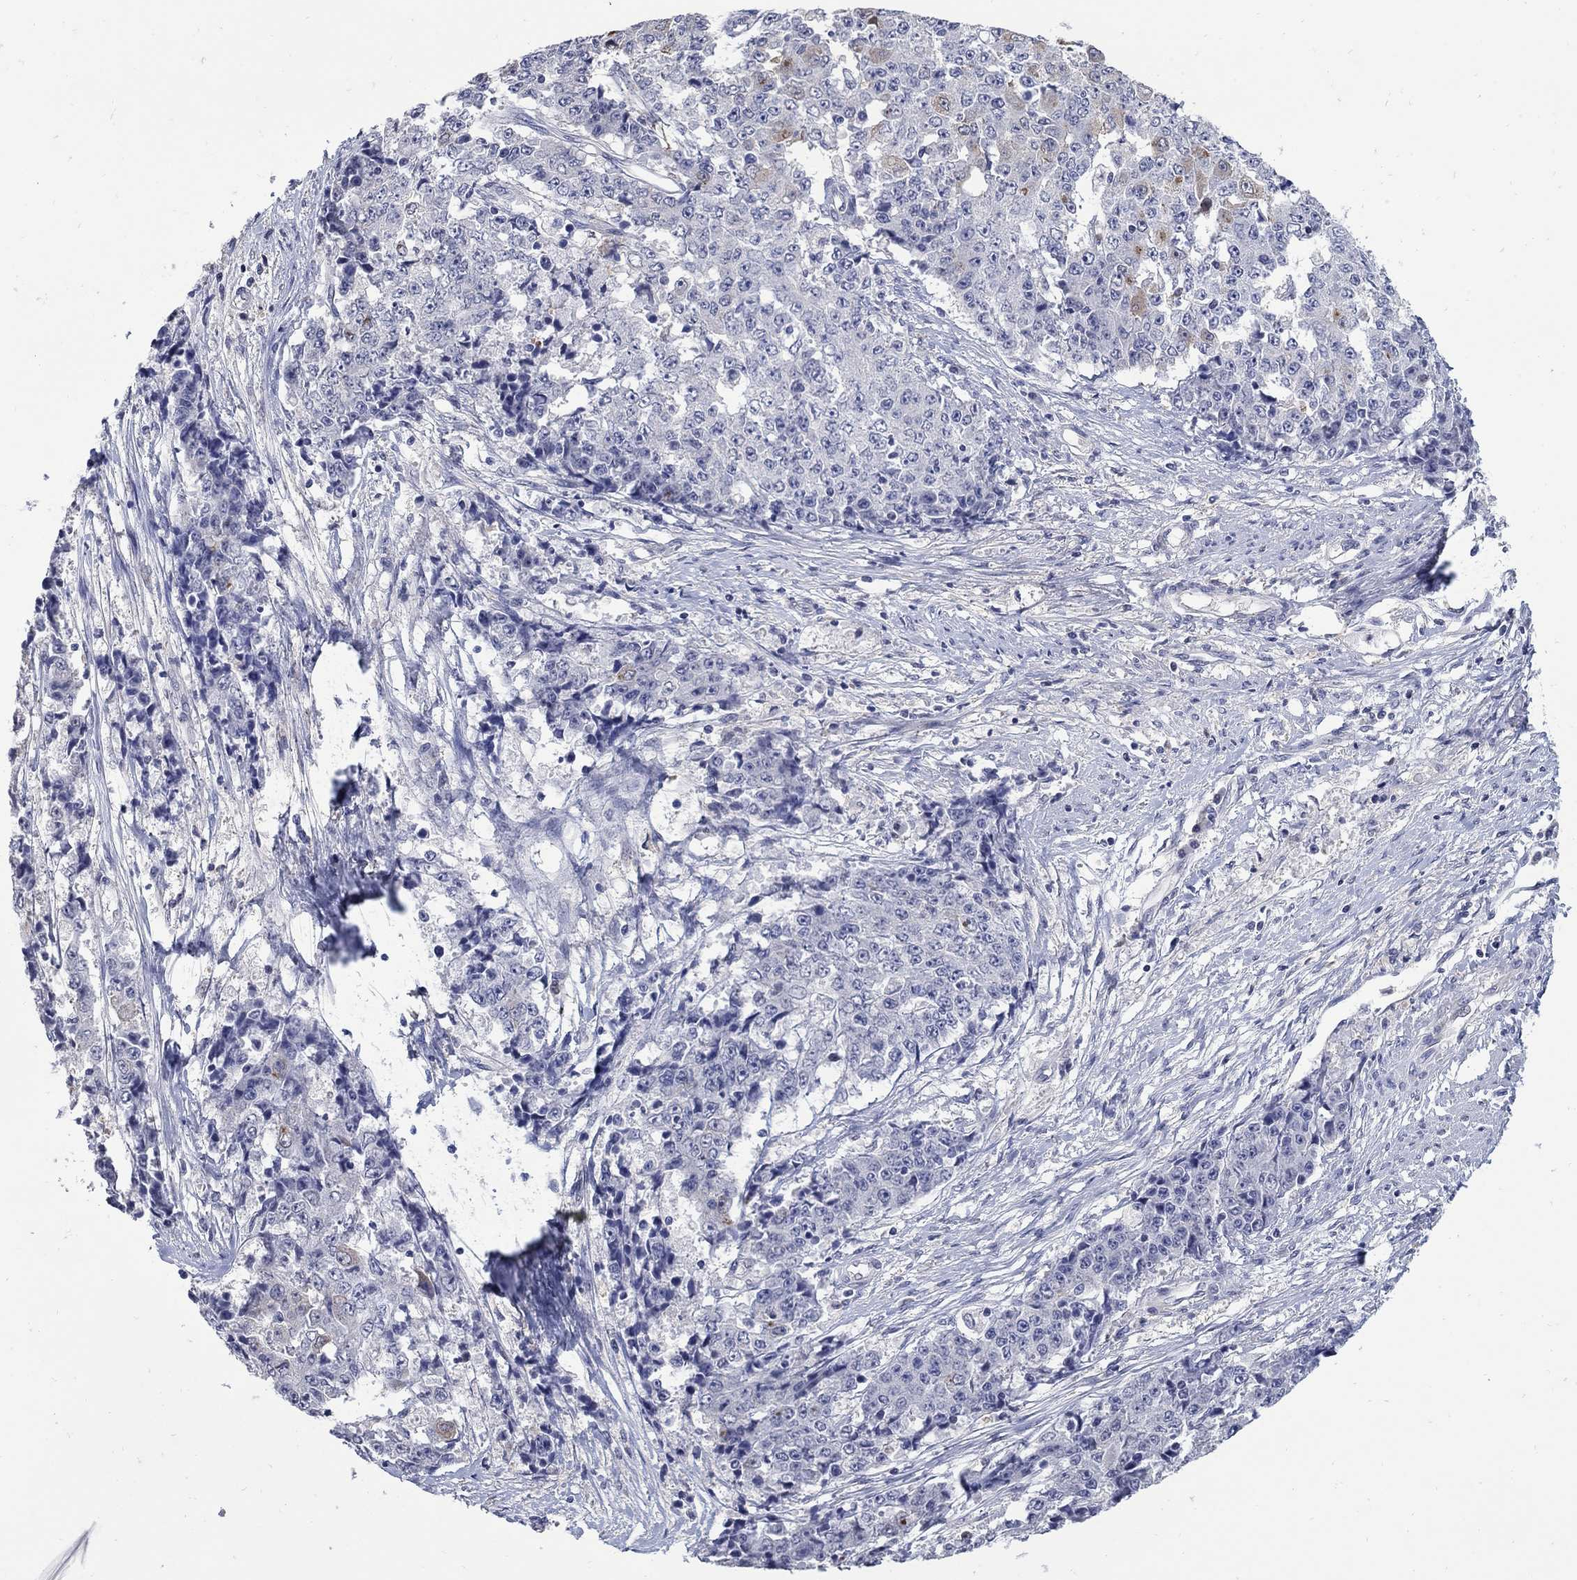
{"staining": {"intensity": "weak", "quantity": "<25%", "location": "cytoplasmic/membranous"}, "tissue": "ovarian cancer", "cell_type": "Tumor cells", "image_type": "cancer", "snomed": [{"axis": "morphology", "description": "Carcinoma, endometroid"}, {"axis": "topography", "description": "Ovary"}], "caption": "Endometroid carcinoma (ovarian) was stained to show a protein in brown. There is no significant expression in tumor cells.", "gene": "CETN1", "patient": {"sex": "female", "age": 42}}